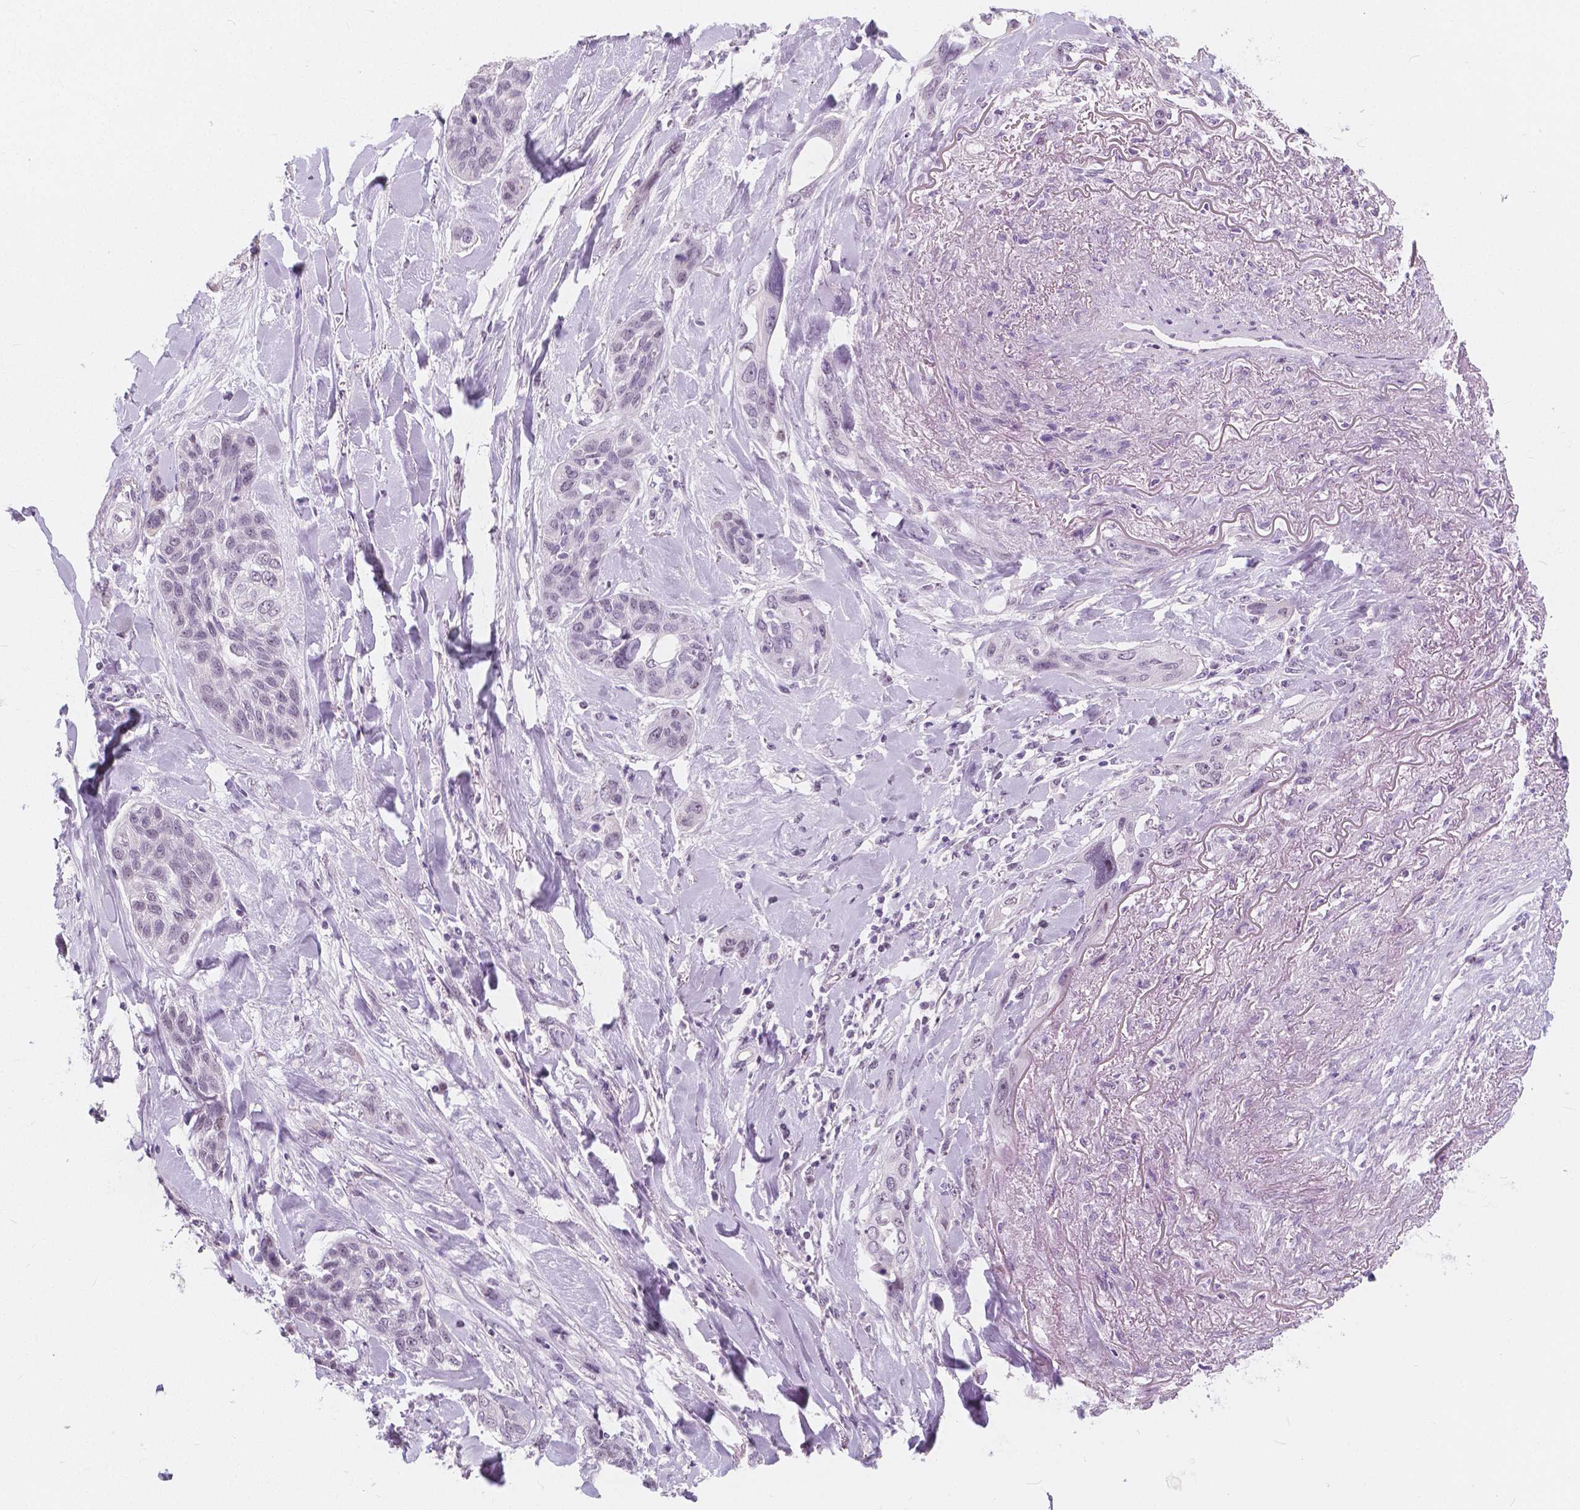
{"staining": {"intensity": "negative", "quantity": "none", "location": "none"}, "tissue": "lung cancer", "cell_type": "Tumor cells", "image_type": "cancer", "snomed": [{"axis": "morphology", "description": "Squamous cell carcinoma, NOS"}, {"axis": "topography", "description": "Lung"}], "caption": "IHC photomicrograph of lung cancer stained for a protein (brown), which reveals no expression in tumor cells.", "gene": "NOLC1", "patient": {"sex": "female", "age": 70}}